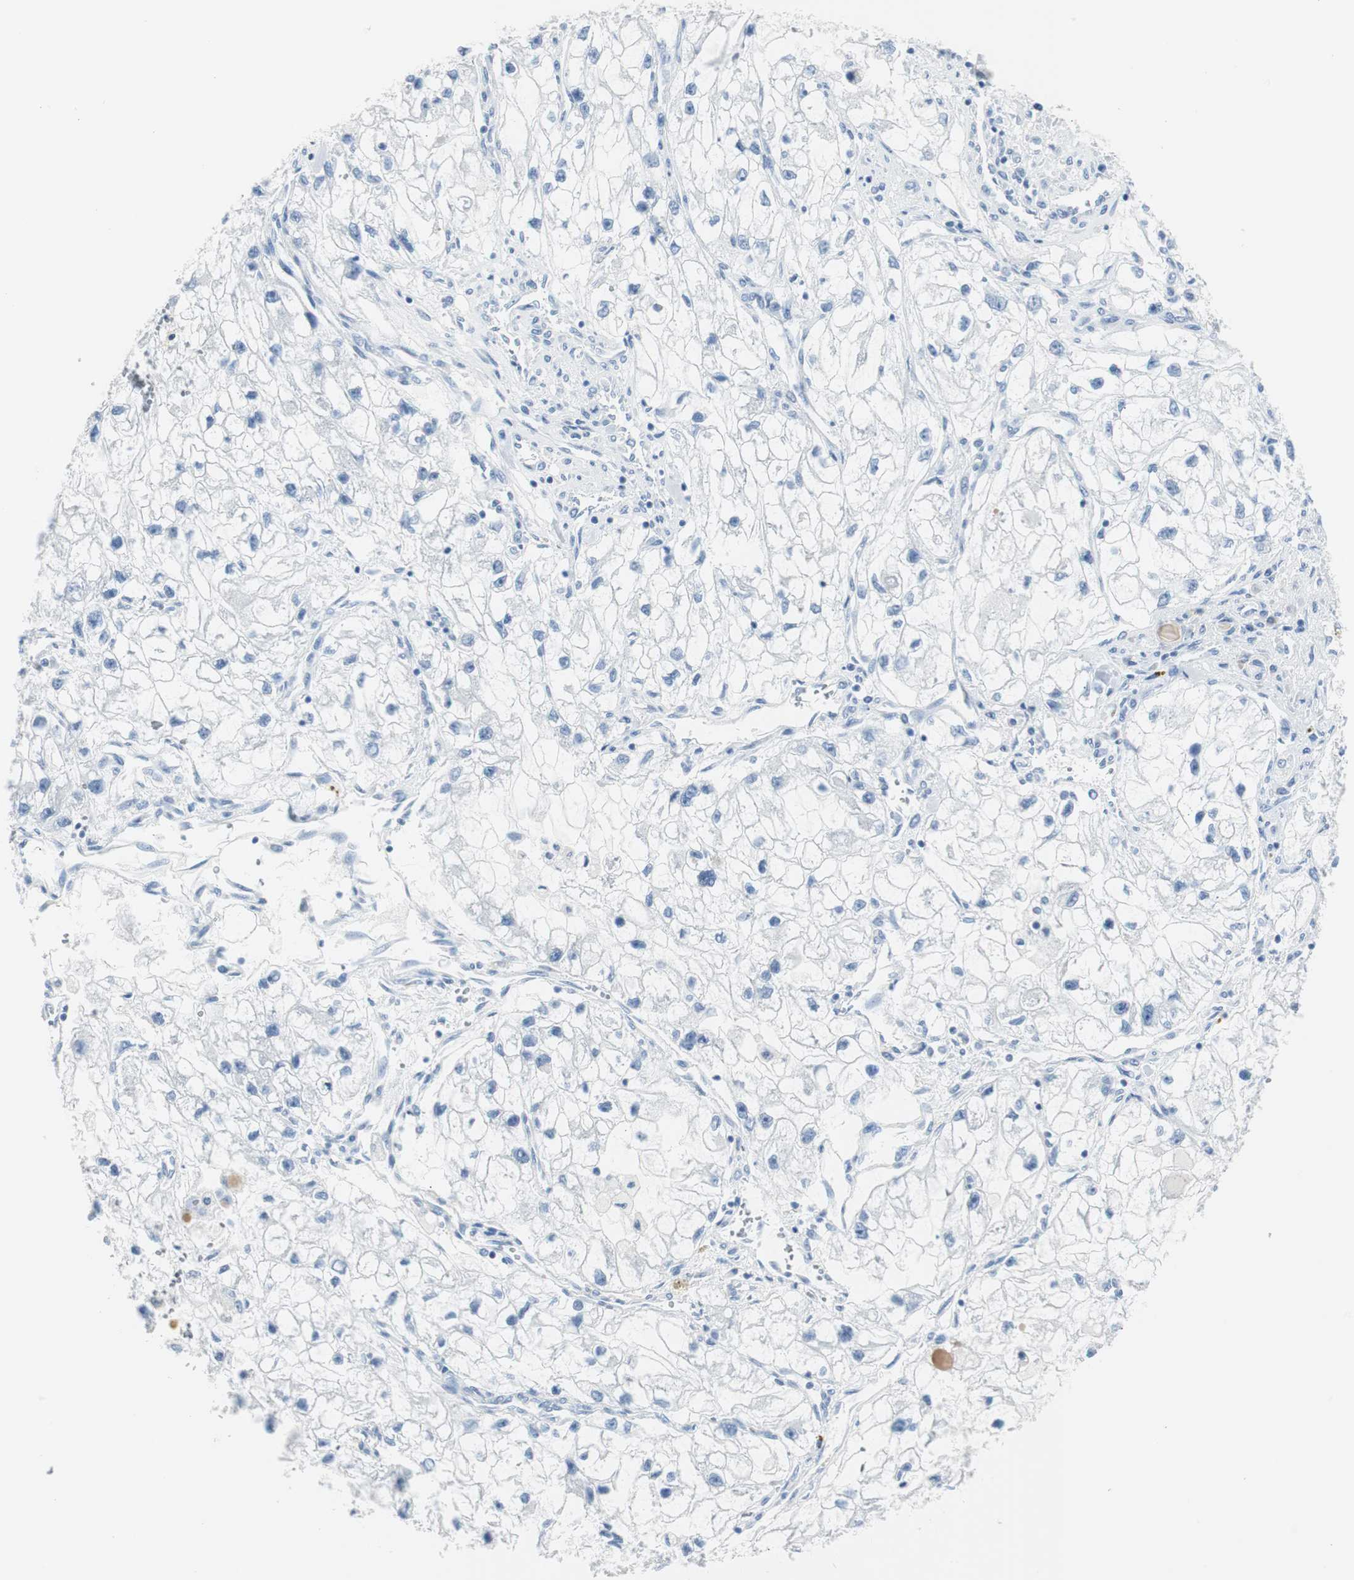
{"staining": {"intensity": "negative", "quantity": "none", "location": "none"}, "tissue": "renal cancer", "cell_type": "Tumor cells", "image_type": "cancer", "snomed": [{"axis": "morphology", "description": "Adenocarcinoma, NOS"}, {"axis": "topography", "description": "Kidney"}], "caption": "There is no significant staining in tumor cells of renal adenocarcinoma.", "gene": "S100A7", "patient": {"sex": "female", "age": 70}}